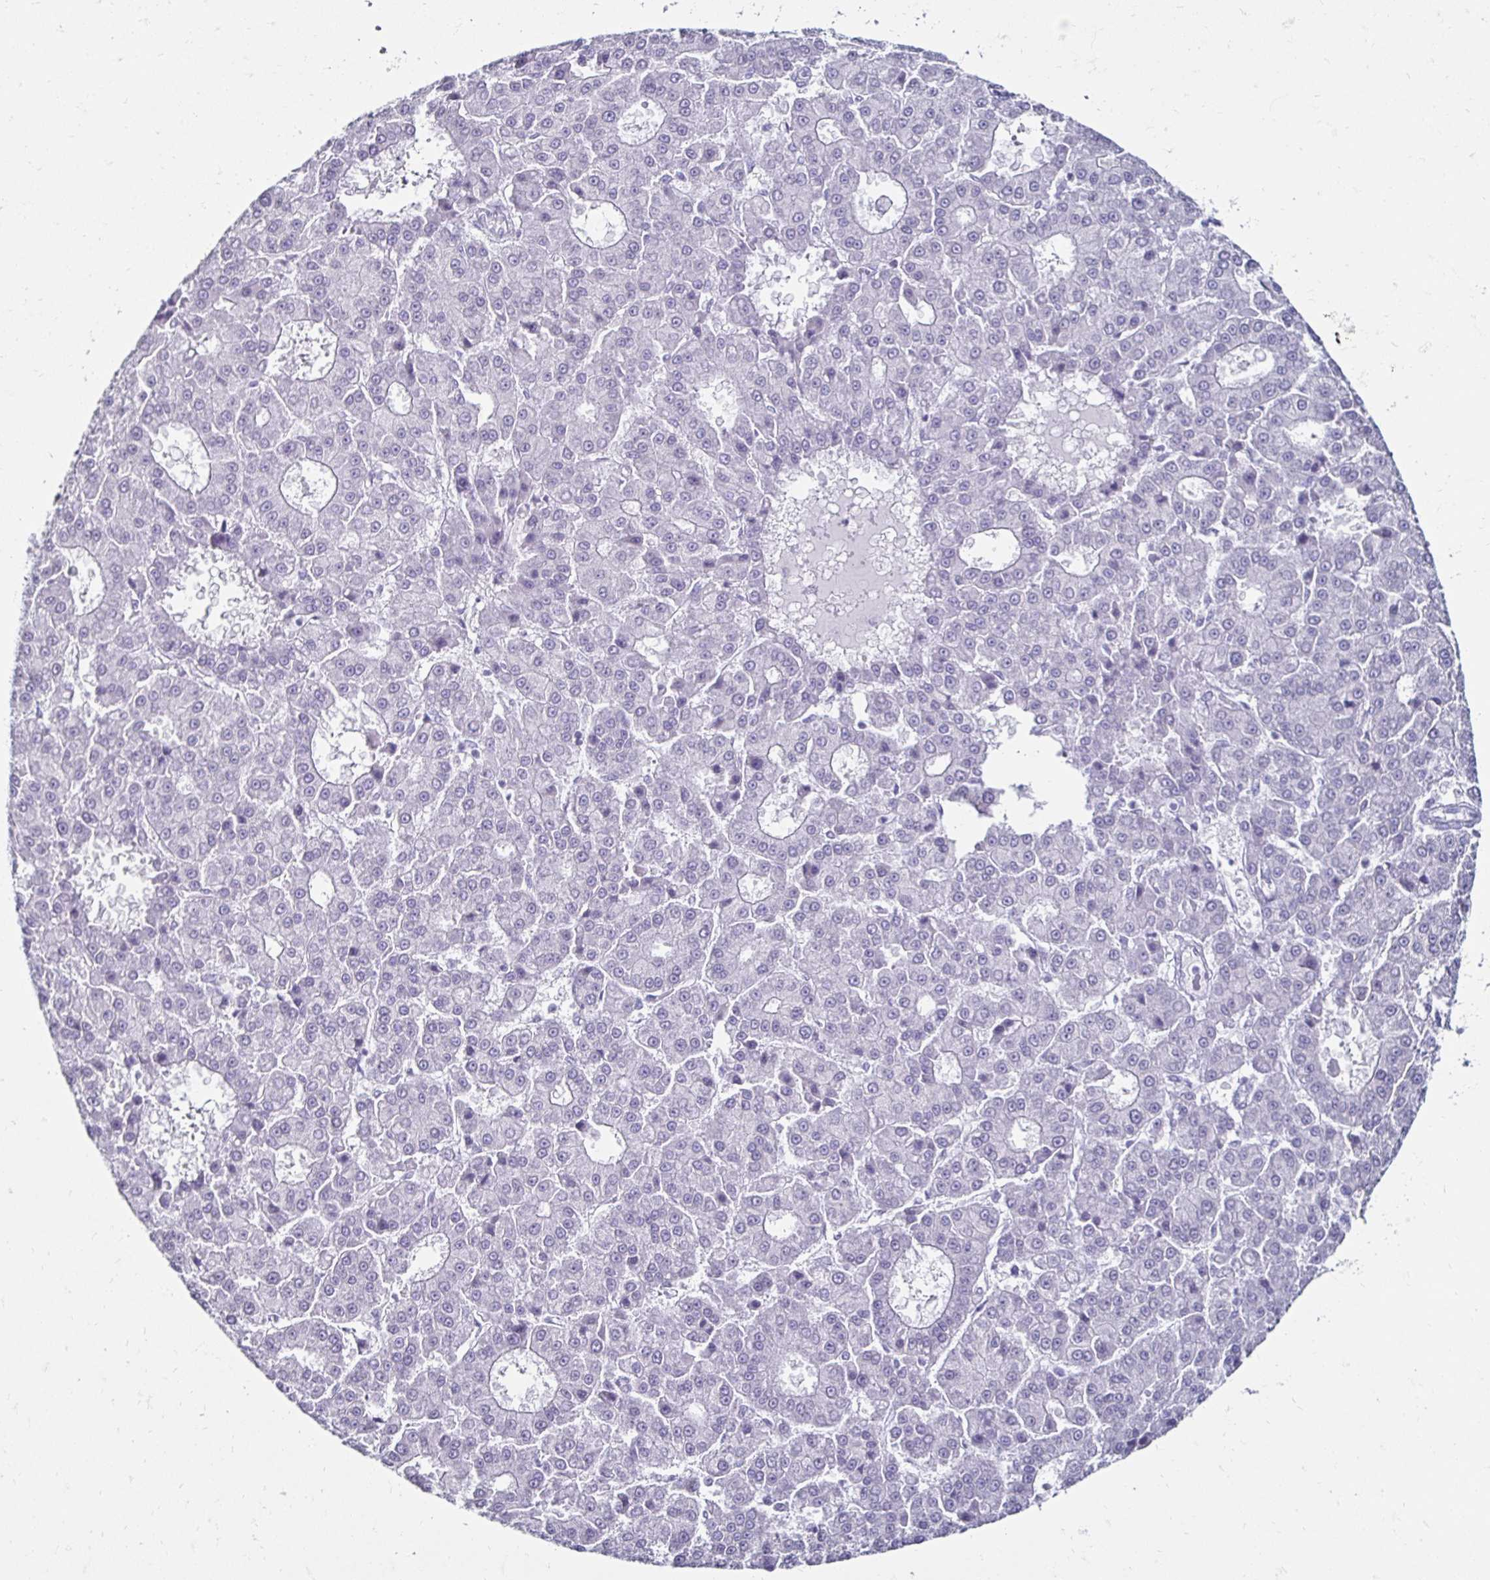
{"staining": {"intensity": "negative", "quantity": "none", "location": "none"}, "tissue": "liver cancer", "cell_type": "Tumor cells", "image_type": "cancer", "snomed": [{"axis": "morphology", "description": "Carcinoma, Hepatocellular, NOS"}, {"axis": "topography", "description": "Liver"}], "caption": "High magnification brightfield microscopy of liver cancer stained with DAB (brown) and counterstained with hematoxylin (blue): tumor cells show no significant expression.", "gene": "TOMM34", "patient": {"sex": "male", "age": 70}}